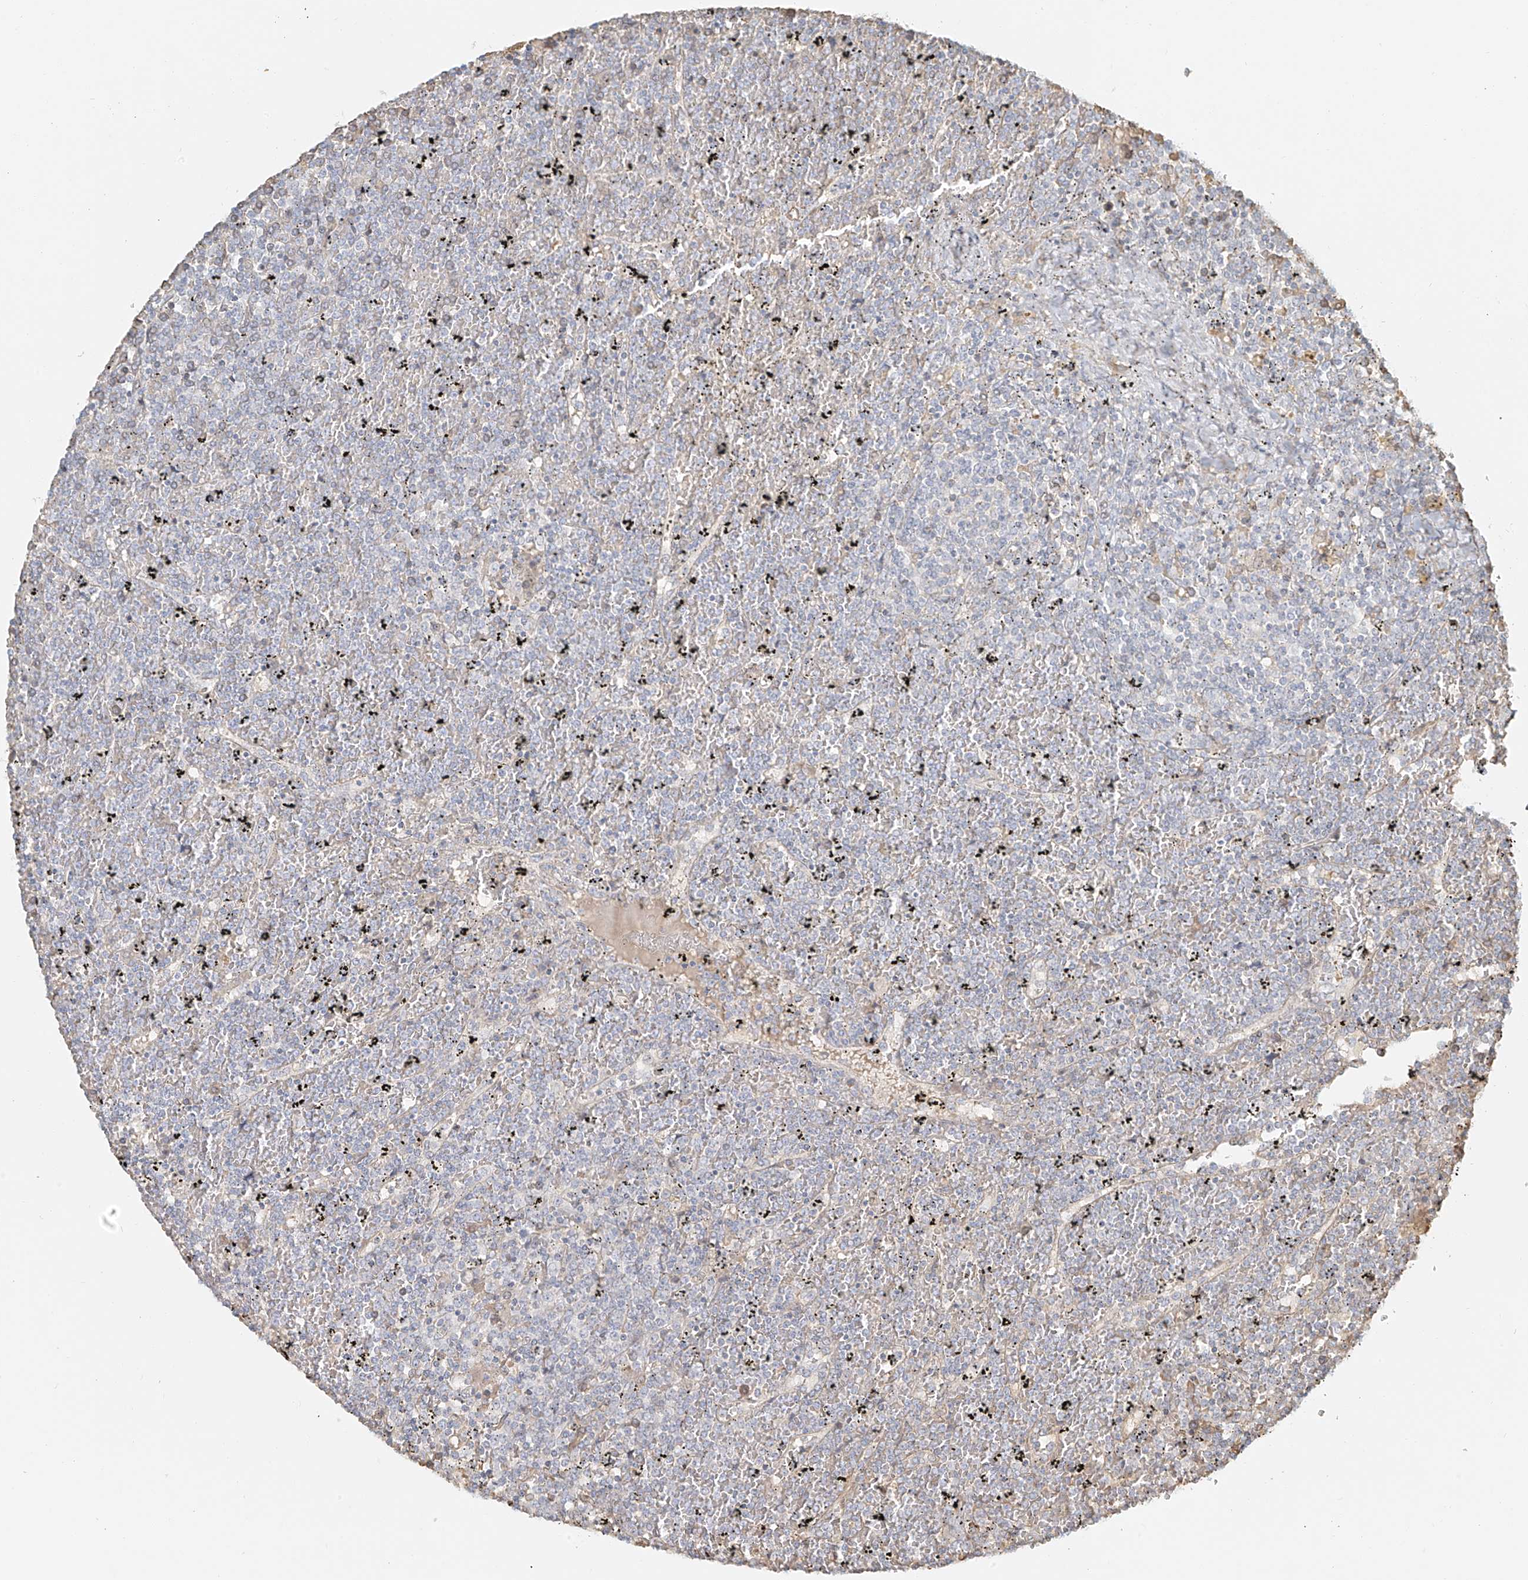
{"staining": {"intensity": "negative", "quantity": "none", "location": "none"}, "tissue": "lymphoma", "cell_type": "Tumor cells", "image_type": "cancer", "snomed": [{"axis": "morphology", "description": "Malignant lymphoma, non-Hodgkin's type, Low grade"}, {"axis": "topography", "description": "Spleen"}], "caption": "A photomicrograph of lymphoma stained for a protein demonstrates no brown staining in tumor cells.", "gene": "UPK1B", "patient": {"sex": "female", "age": 19}}